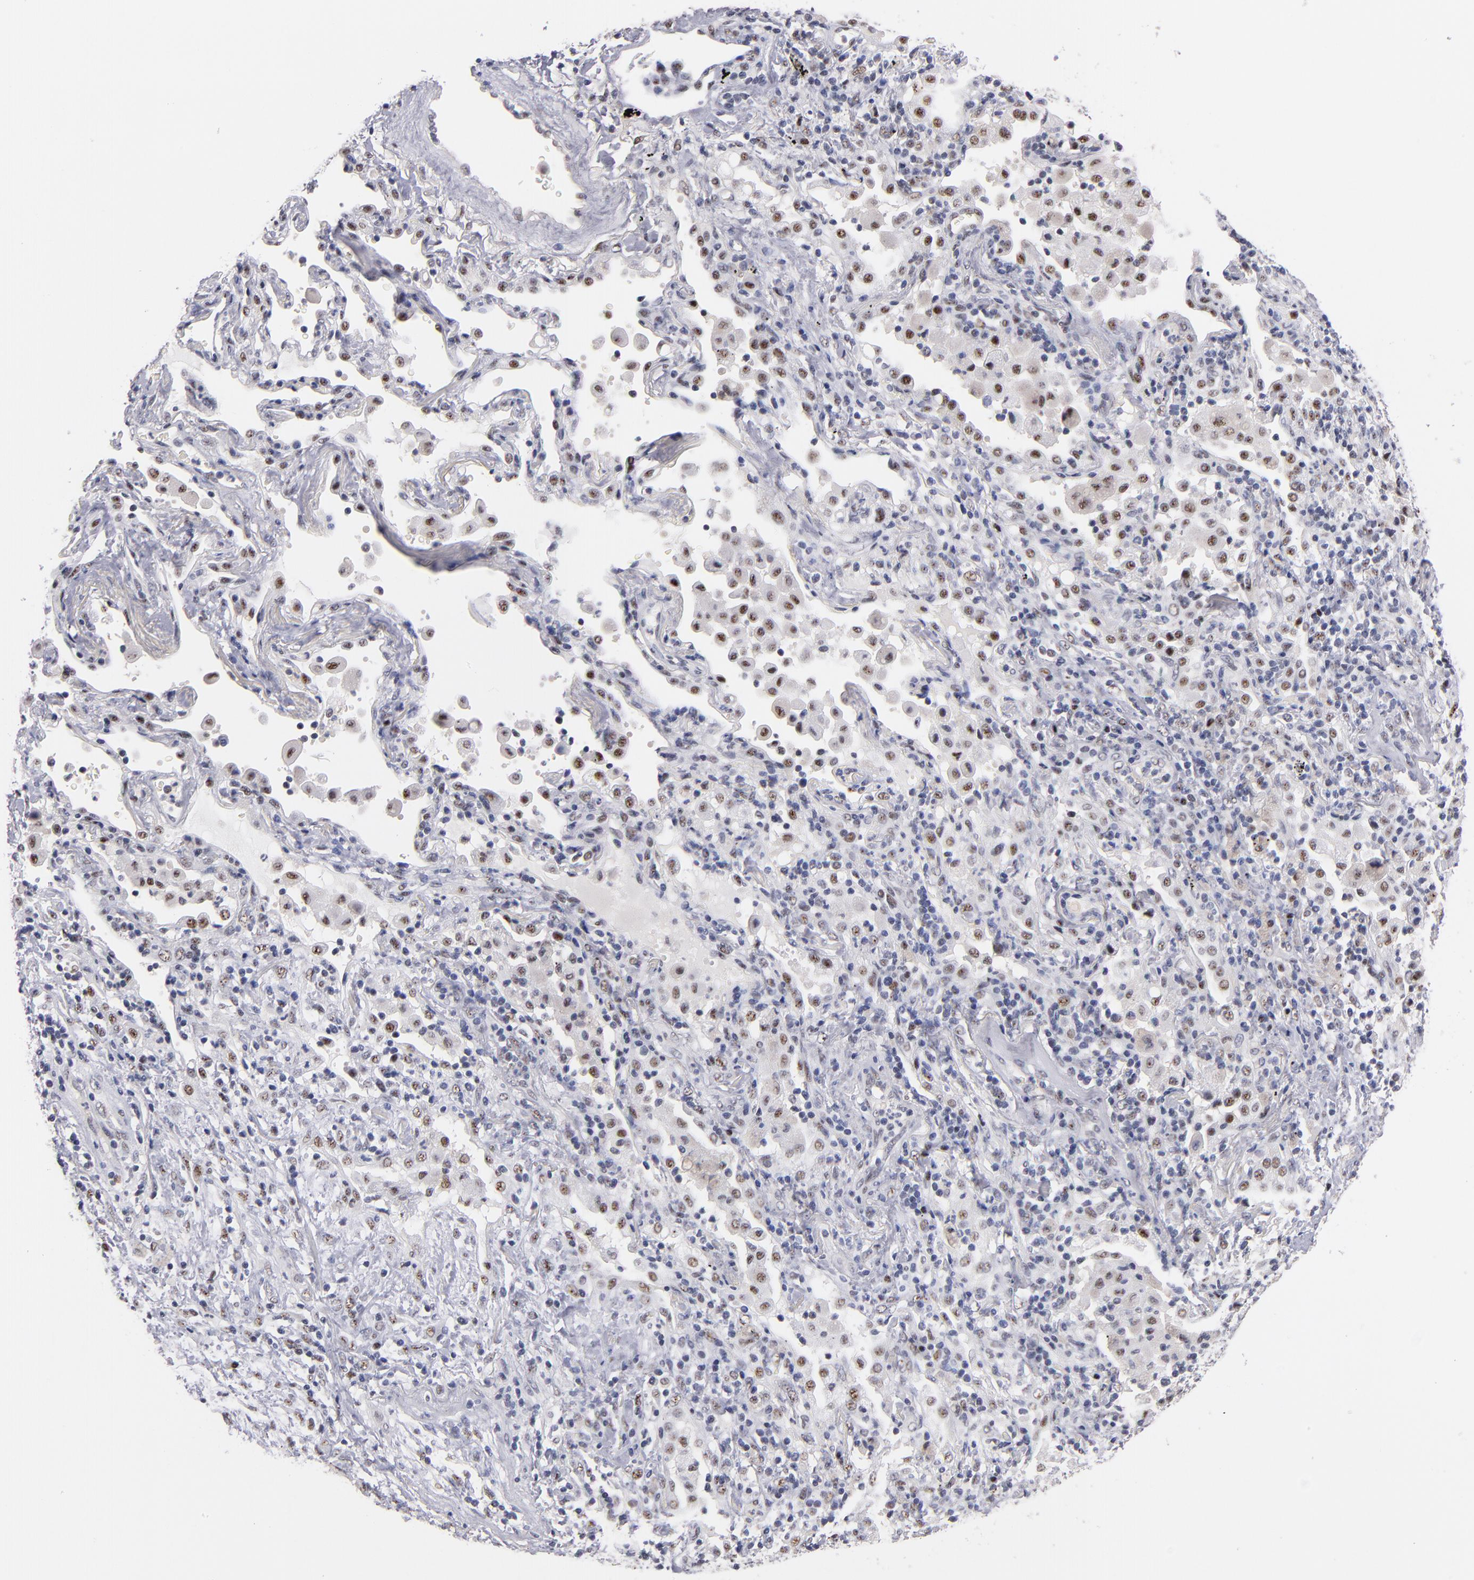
{"staining": {"intensity": "moderate", "quantity": "25%-75%", "location": "nuclear"}, "tissue": "lung cancer", "cell_type": "Tumor cells", "image_type": "cancer", "snomed": [{"axis": "morphology", "description": "Squamous cell carcinoma, NOS"}, {"axis": "topography", "description": "Lung"}], "caption": "Immunohistochemical staining of human lung squamous cell carcinoma reveals medium levels of moderate nuclear protein staining in about 25%-75% of tumor cells.", "gene": "RAF1", "patient": {"sex": "female", "age": 67}}